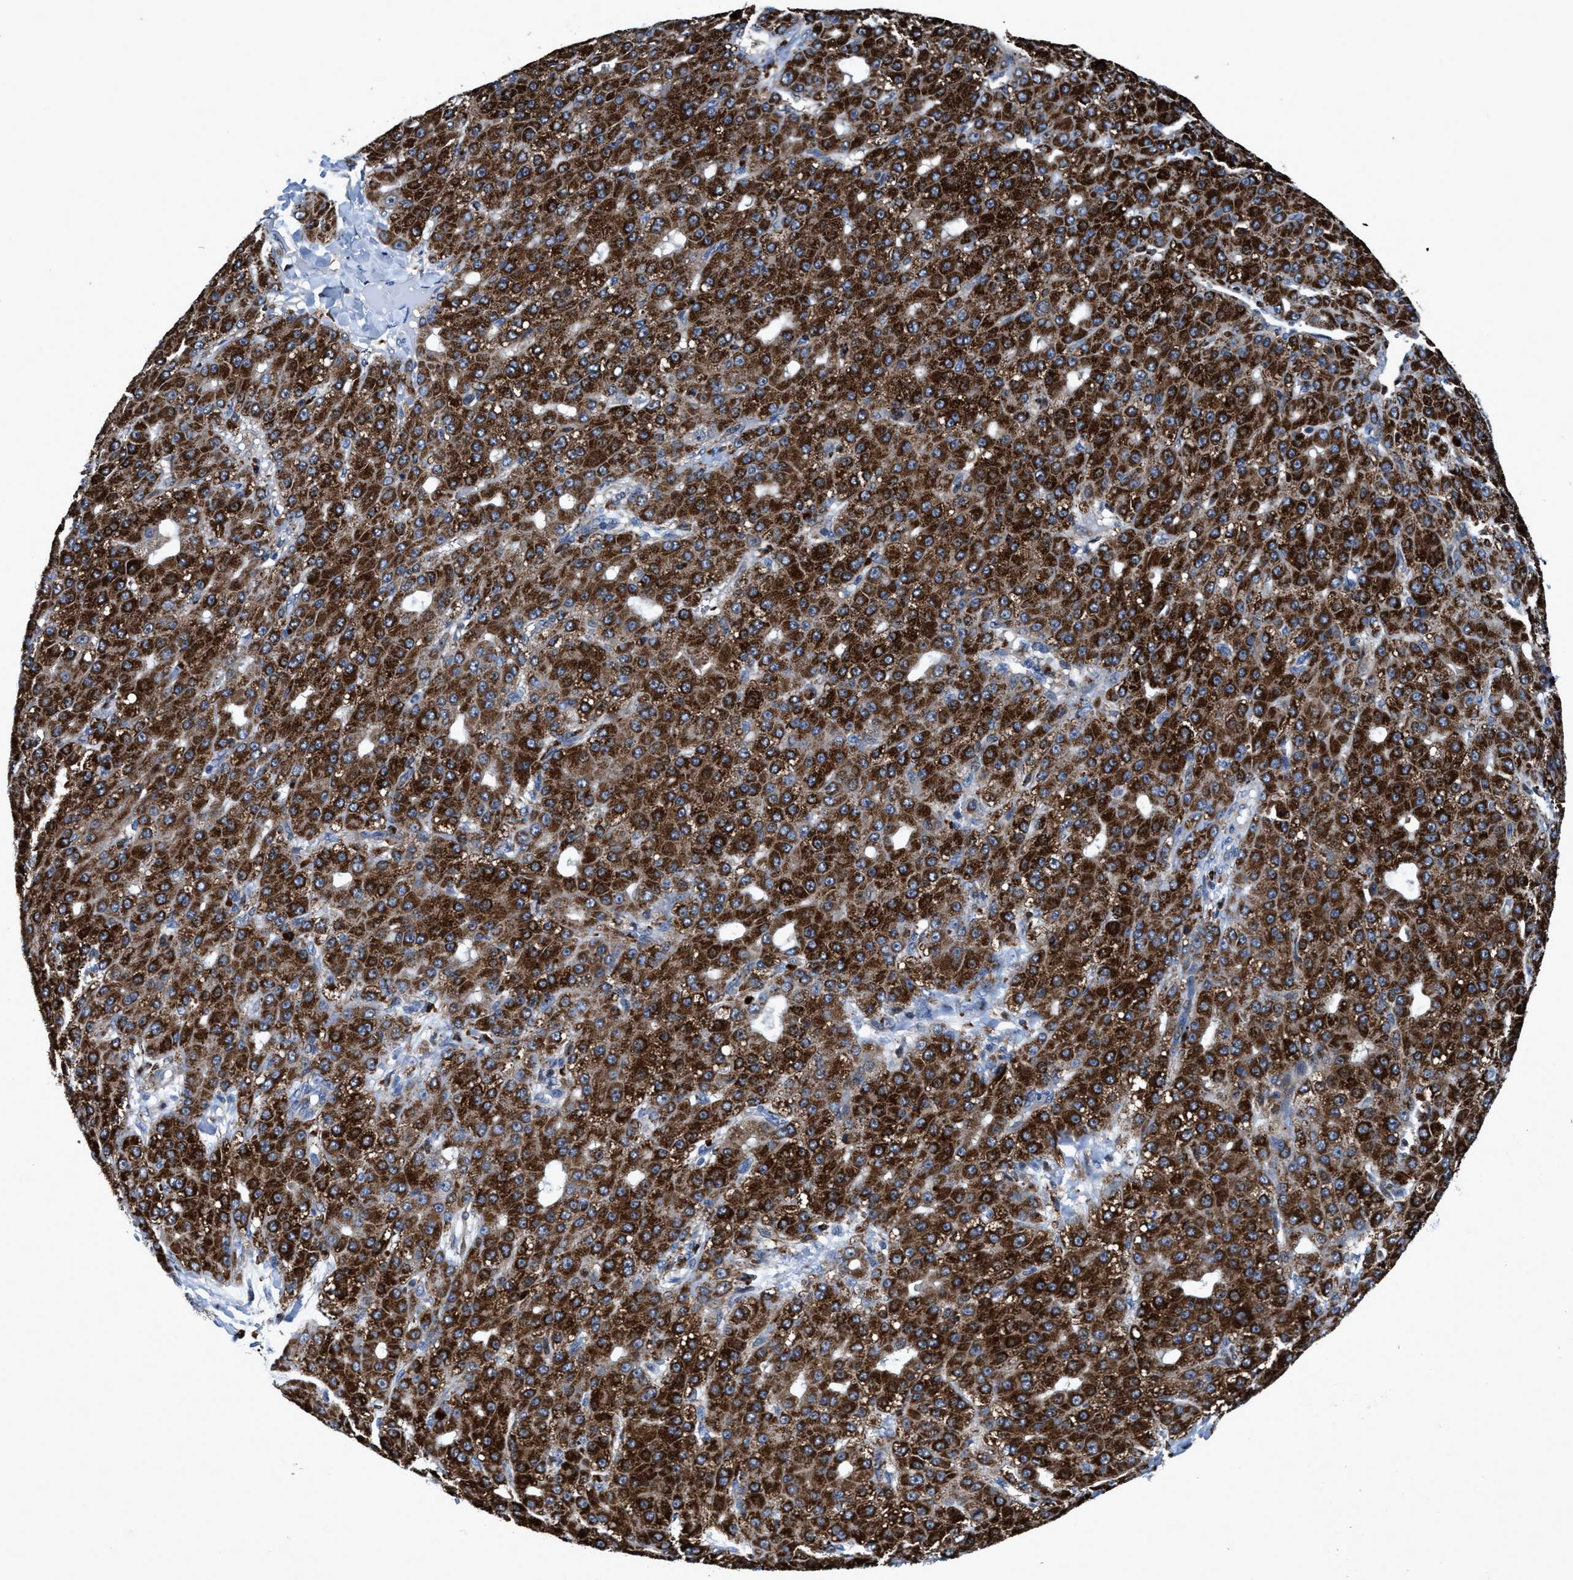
{"staining": {"intensity": "strong", "quantity": ">75%", "location": "cytoplasmic/membranous"}, "tissue": "liver cancer", "cell_type": "Tumor cells", "image_type": "cancer", "snomed": [{"axis": "morphology", "description": "Carcinoma, Hepatocellular, NOS"}, {"axis": "topography", "description": "Liver"}], "caption": "Hepatocellular carcinoma (liver) tissue exhibits strong cytoplasmic/membranous positivity in approximately >75% of tumor cells", "gene": "RGS10", "patient": {"sex": "male", "age": 67}}